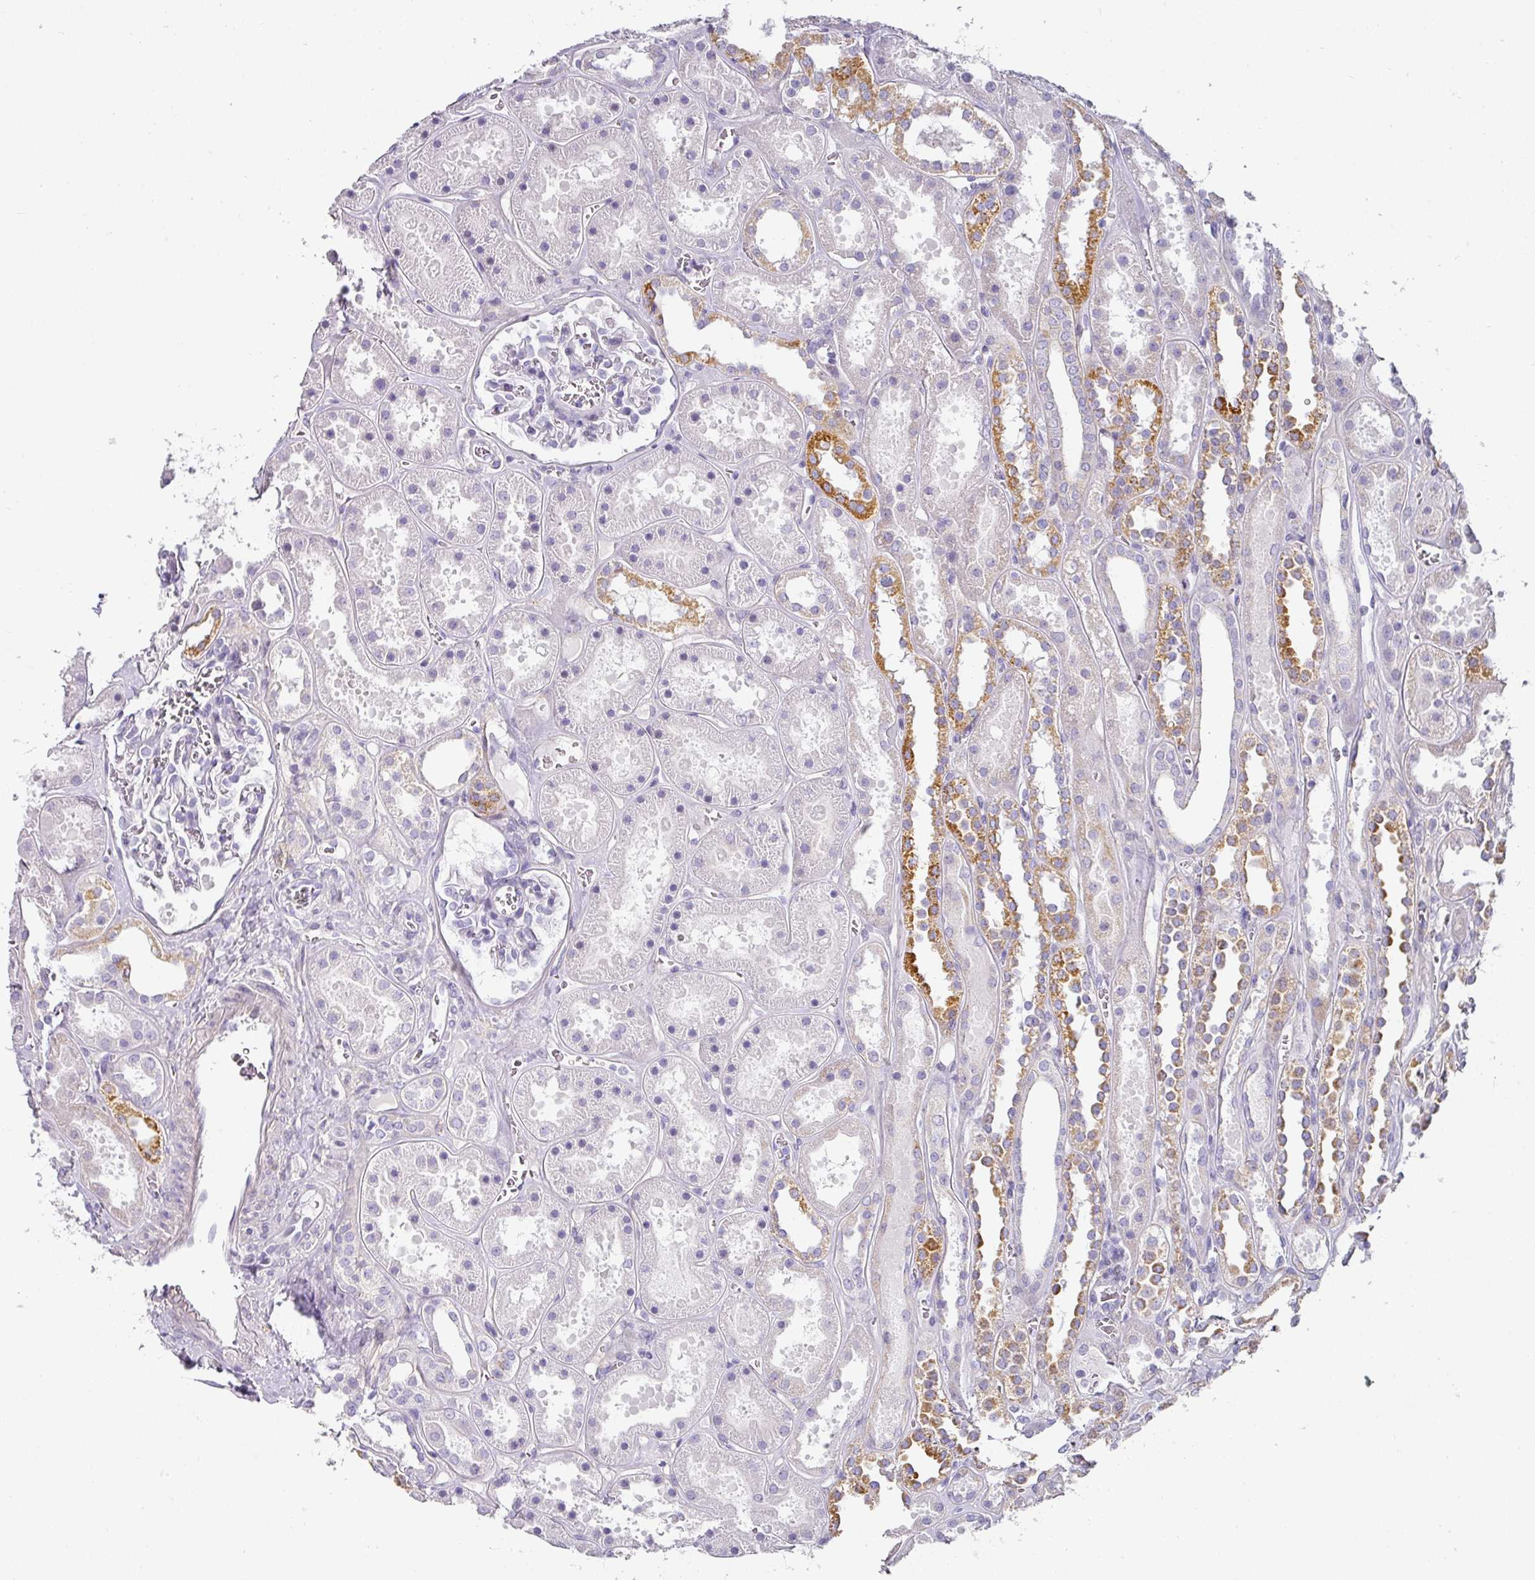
{"staining": {"intensity": "negative", "quantity": "none", "location": "none"}, "tissue": "kidney", "cell_type": "Cells in glomeruli", "image_type": "normal", "snomed": [{"axis": "morphology", "description": "Normal tissue, NOS"}, {"axis": "topography", "description": "Kidney"}], "caption": "The IHC photomicrograph has no significant expression in cells in glomeruli of kidney. (Brightfield microscopy of DAB (3,3'-diaminobenzidine) immunohistochemistry at high magnification).", "gene": "ANKRD29", "patient": {"sex": "female", "age": 41}}